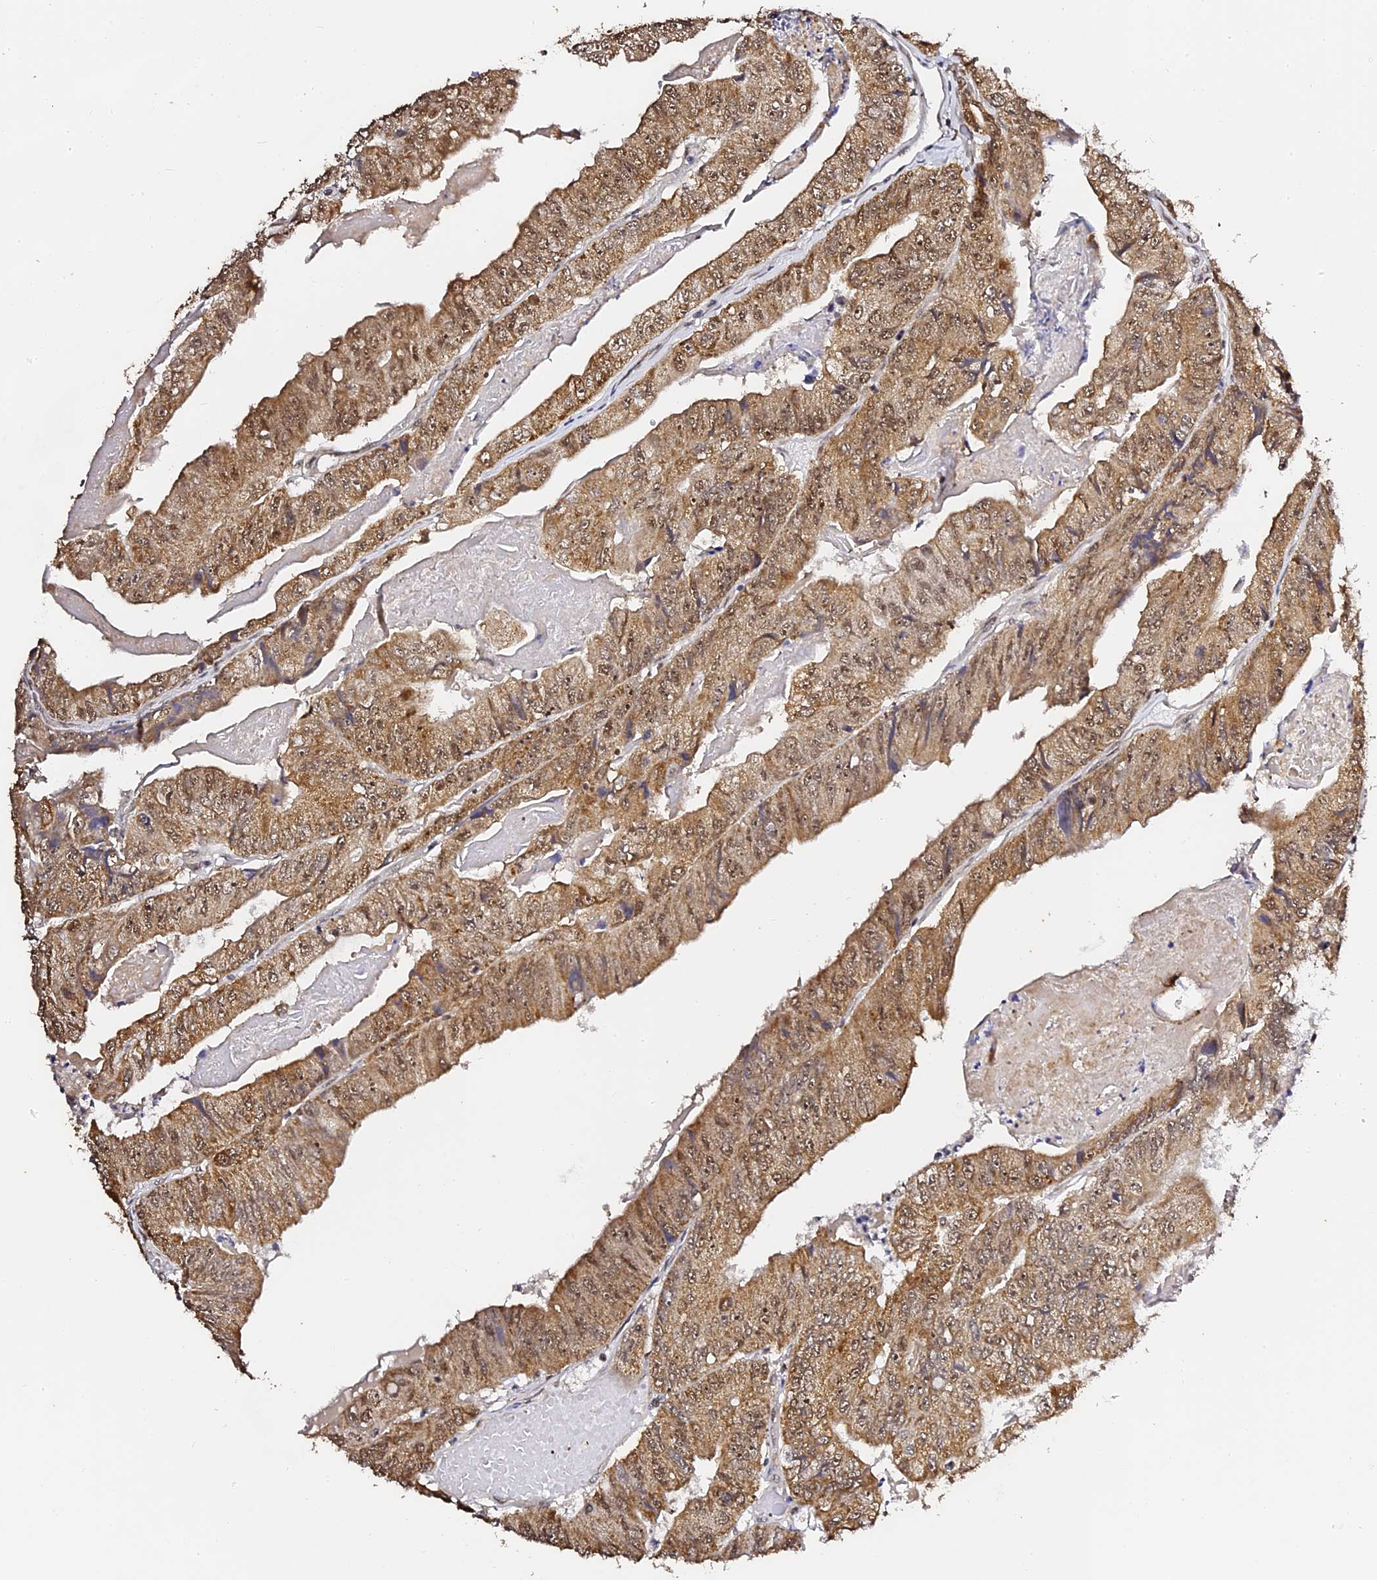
{"staining": {"intensity": "moderate", "quantity": ">75%", "location": "cytoplasmic/membranous,nuclear"}, "tissue": "colorectal cancer", "cell_type": "Tumor cells", "image_type": "cancer", "snomed": [{"axis": "morphology", "description": "Adenocarcinoma, NOS"}, {"axis": "topography", "description": "Colon"}], "caption": "Immunohistochemistry image of neoplastic tissue: human colorectal cancer (adenocarcinoma) stained using immunohistochemistry (IHC) shows medium levels of moderate protein expression localized specifically in the cytoplasmic/membranous and nuclear of tumor cells, appearing as a cytoplasmic/membranous and nuclear brown color.", "gene": "MCRS1", "patient": {"sex": "female", "age": 67}}